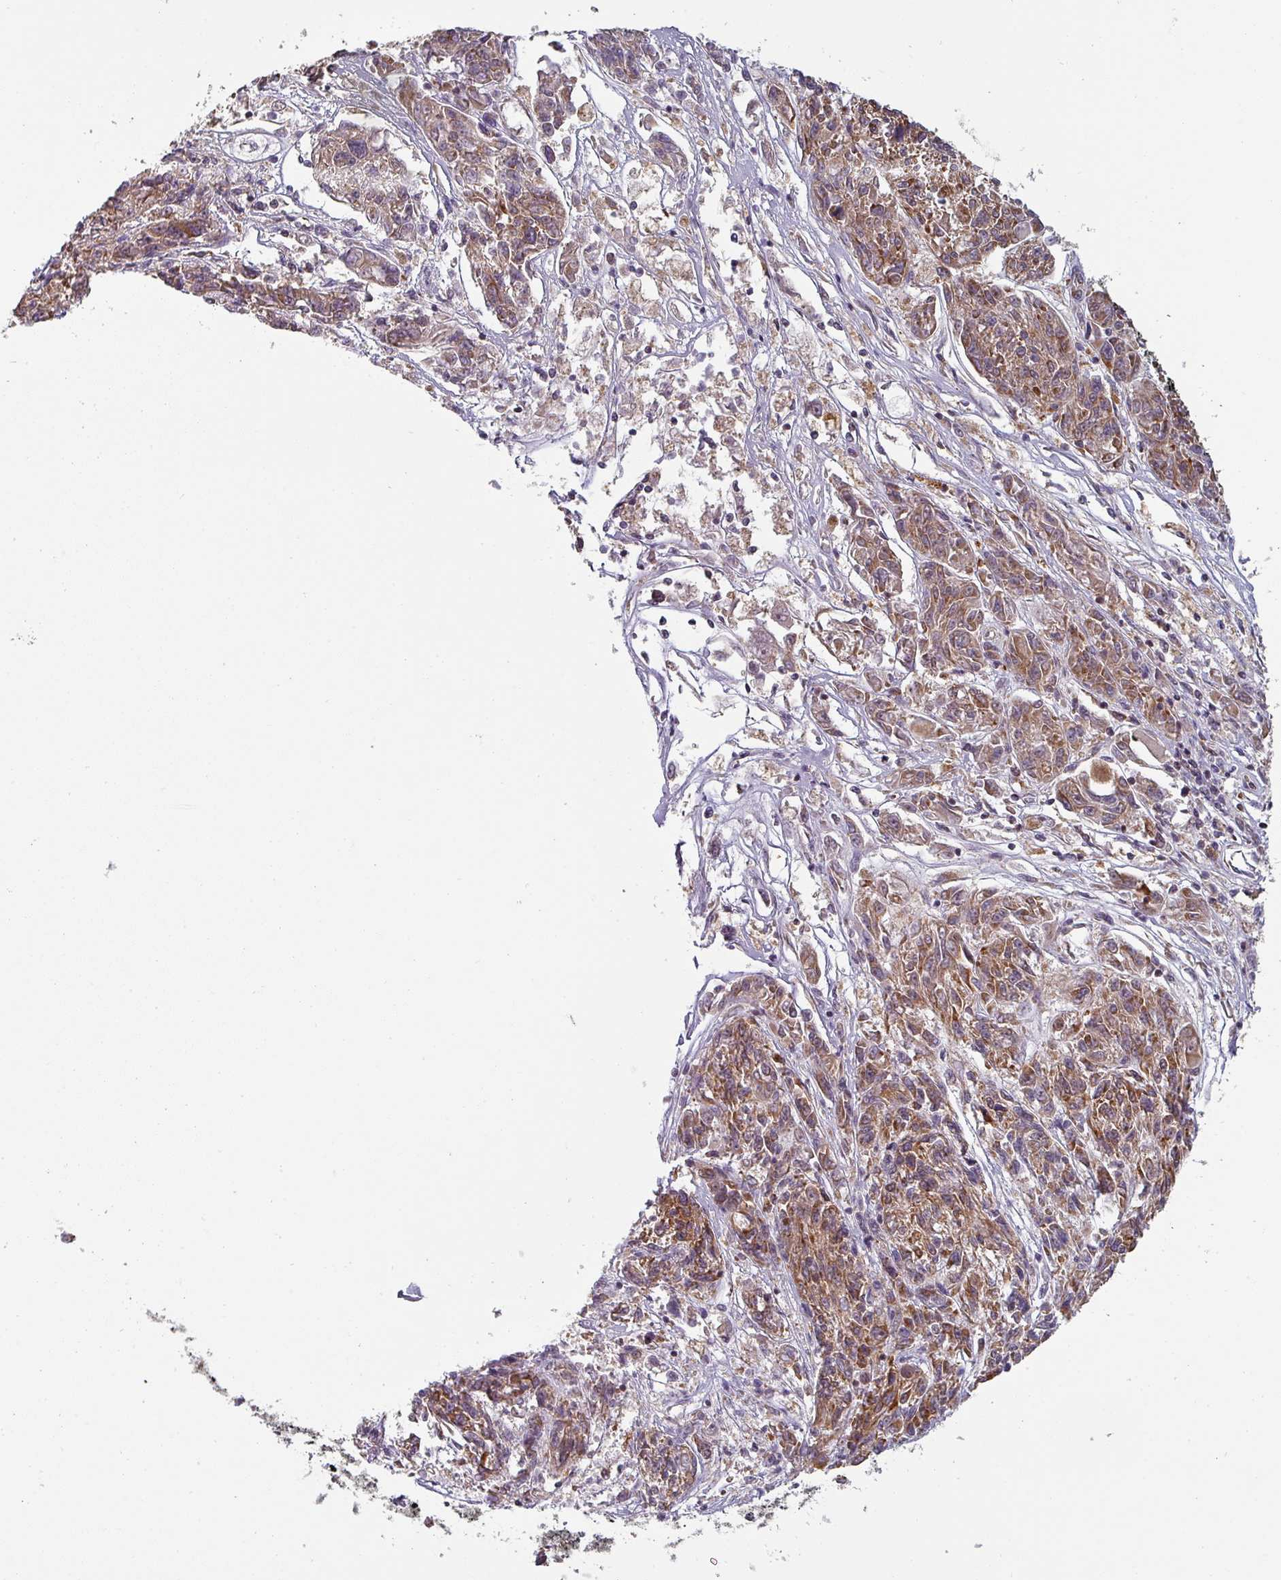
{"staining": {"intensity": "moderate", "quantity": ">75%", "location": "cytoplasmic/membranous"}, "tissue": "melanoma", "cell_type": "Tumor cells", "image_type": "cancer", "snomed": [{"axis": "morphology", "description": "Malignant melanoma, NOS"}, {"axis": "topography", "description": "Skin"}], "caption": "Immunohistochemical staining of human melanoma exhibits moderate cytoplasmic/membranous protein staining in approximately >75% of tumor cells.", "gene": "MRPS16", "patient": {"sex": "male", "age": 53}}